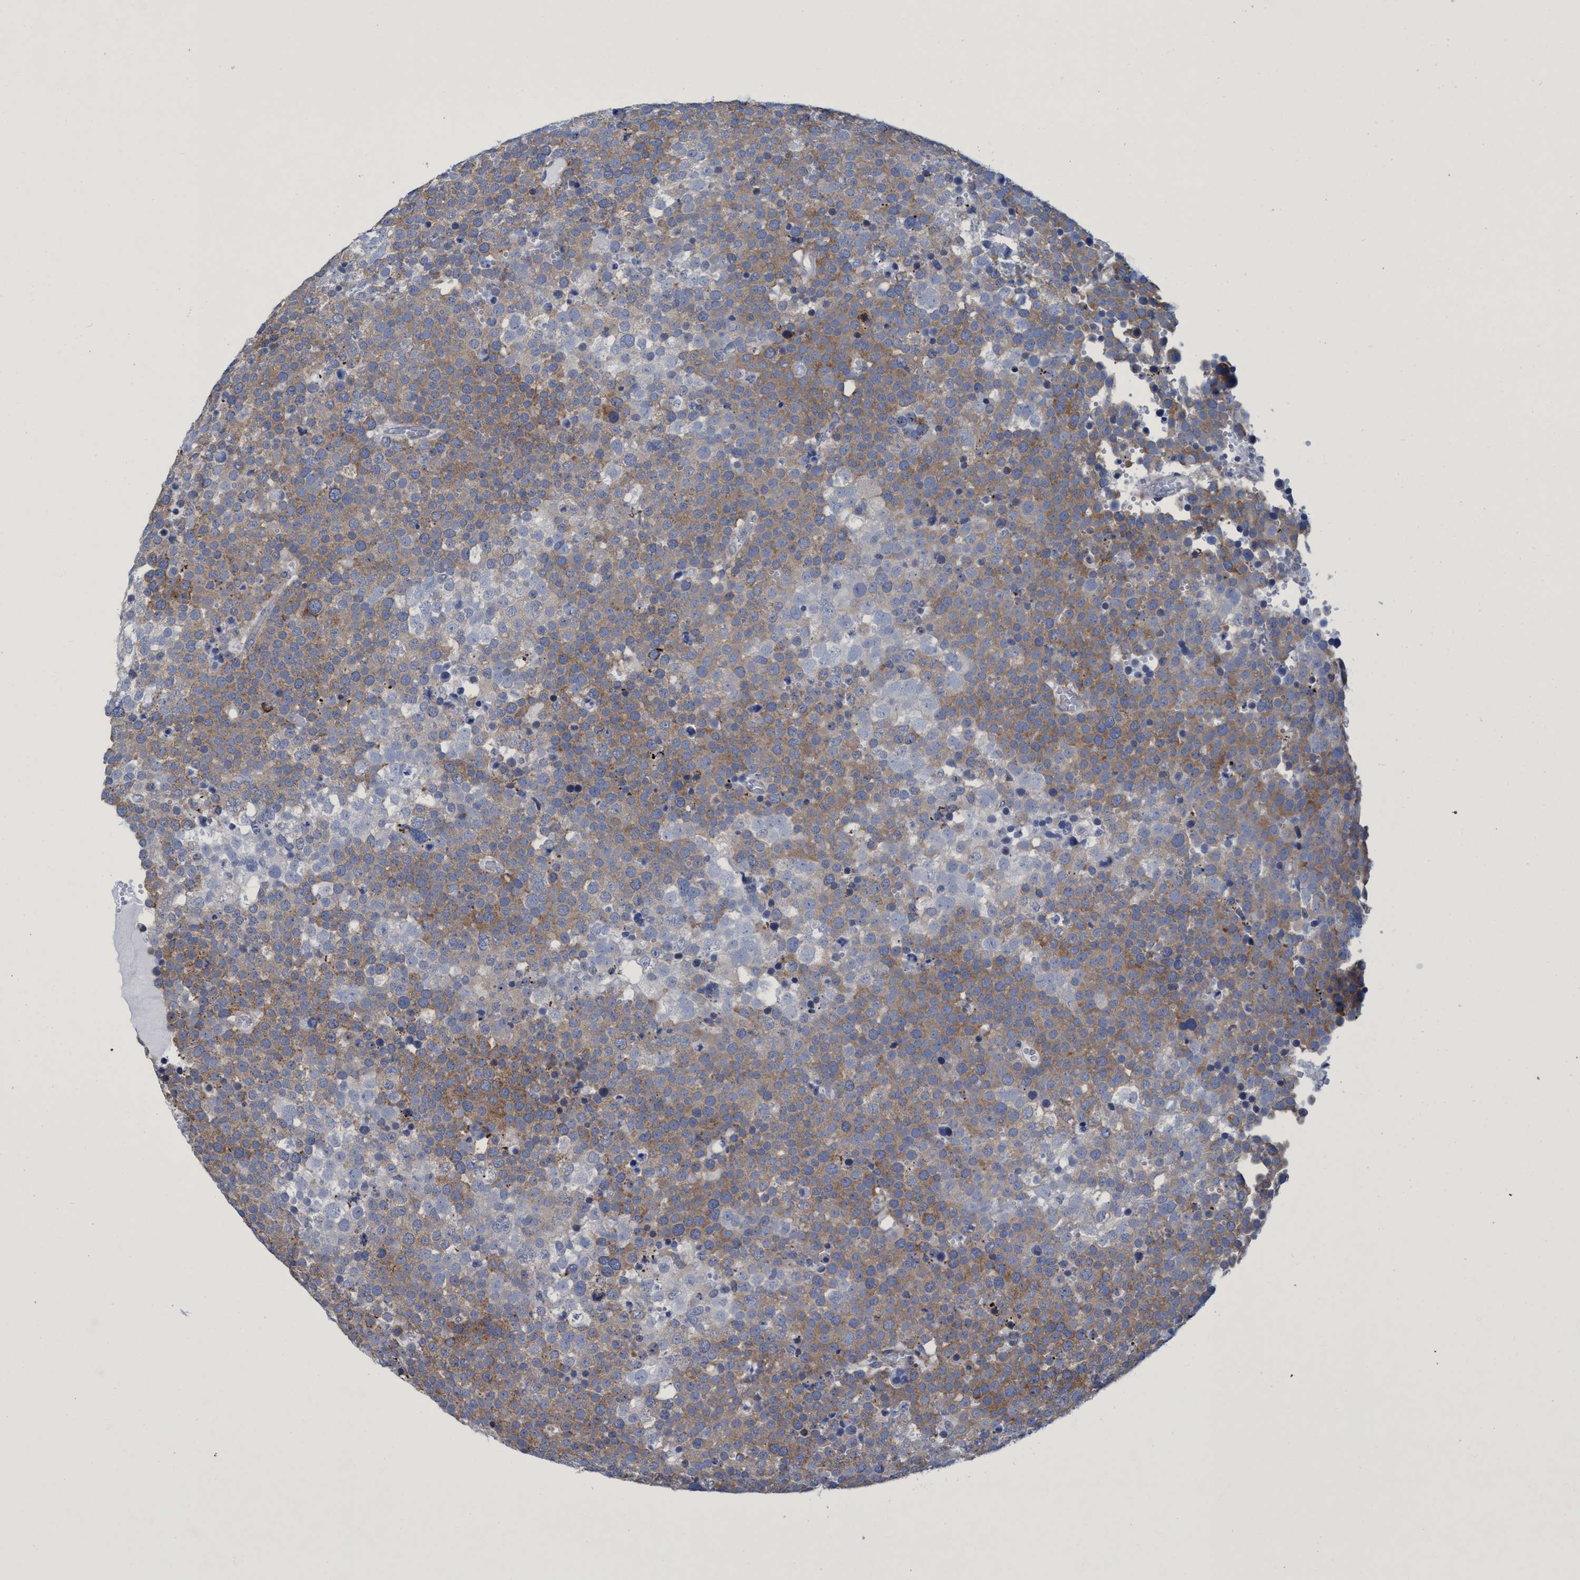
{"staining": {"intensity": "moderate", "quantity": ">75%", "location": "cytoplasmic/membranous"}, "tissue": "testis cancer", "cell_type": "Tumor cells", "image_type": "cancer", "snomed": [{"axis": "morphology", "description": "Seminoma, NOS"}, {"axis": "topography", "description": "Testis"}], "caption": "Human testis cancer stained for a protein (brown) demonstrates moderate cytoplasmic/membranous positive expression in about >75% of tumor cells.", "gene": "R3HCC1", "patient": {"sex": "male", "age": 71}}